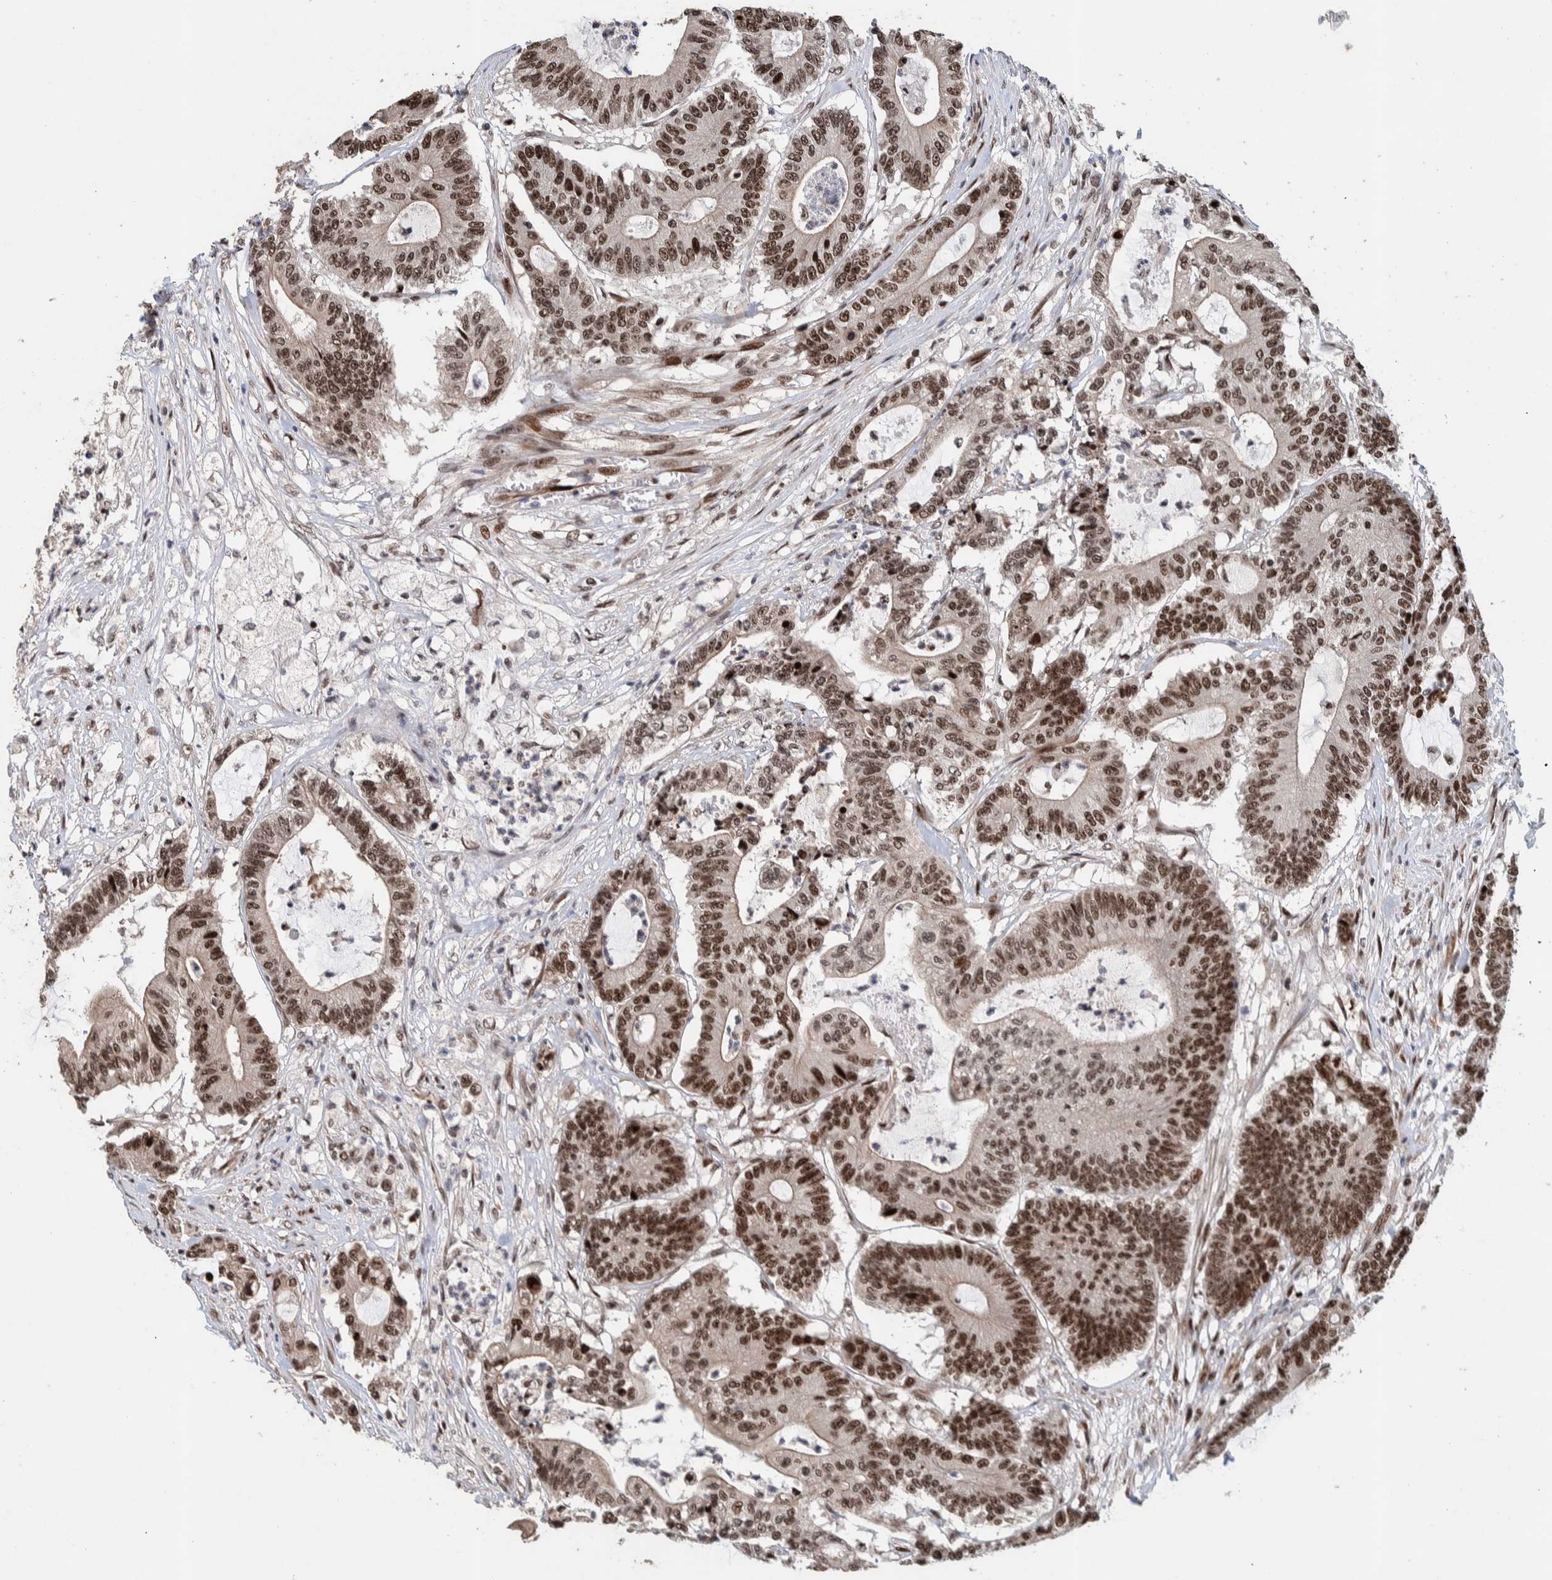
{"staining": {"intensity": "moderate", "quantity": ">75%", "location": "nuclear"}, "tissue": "colorectal cancer", "cell_type": "Tumor cells", "image_type": "cancer", "snomed": [{"axis": "morphology", "description": "Adenocarcinoma, NOS"}, {"axis": "topography", "description": "Colon"}], "caption": "Immunohistochemistry image of colorectal cancer (adenocarcinoma) stained for a protein (brown), which exhibits medium levels of moderate nuclear positivity in approximately >75% of tumor cells.", "gene": "CHD4", "patient": {"sex": "female", "age": 84}}